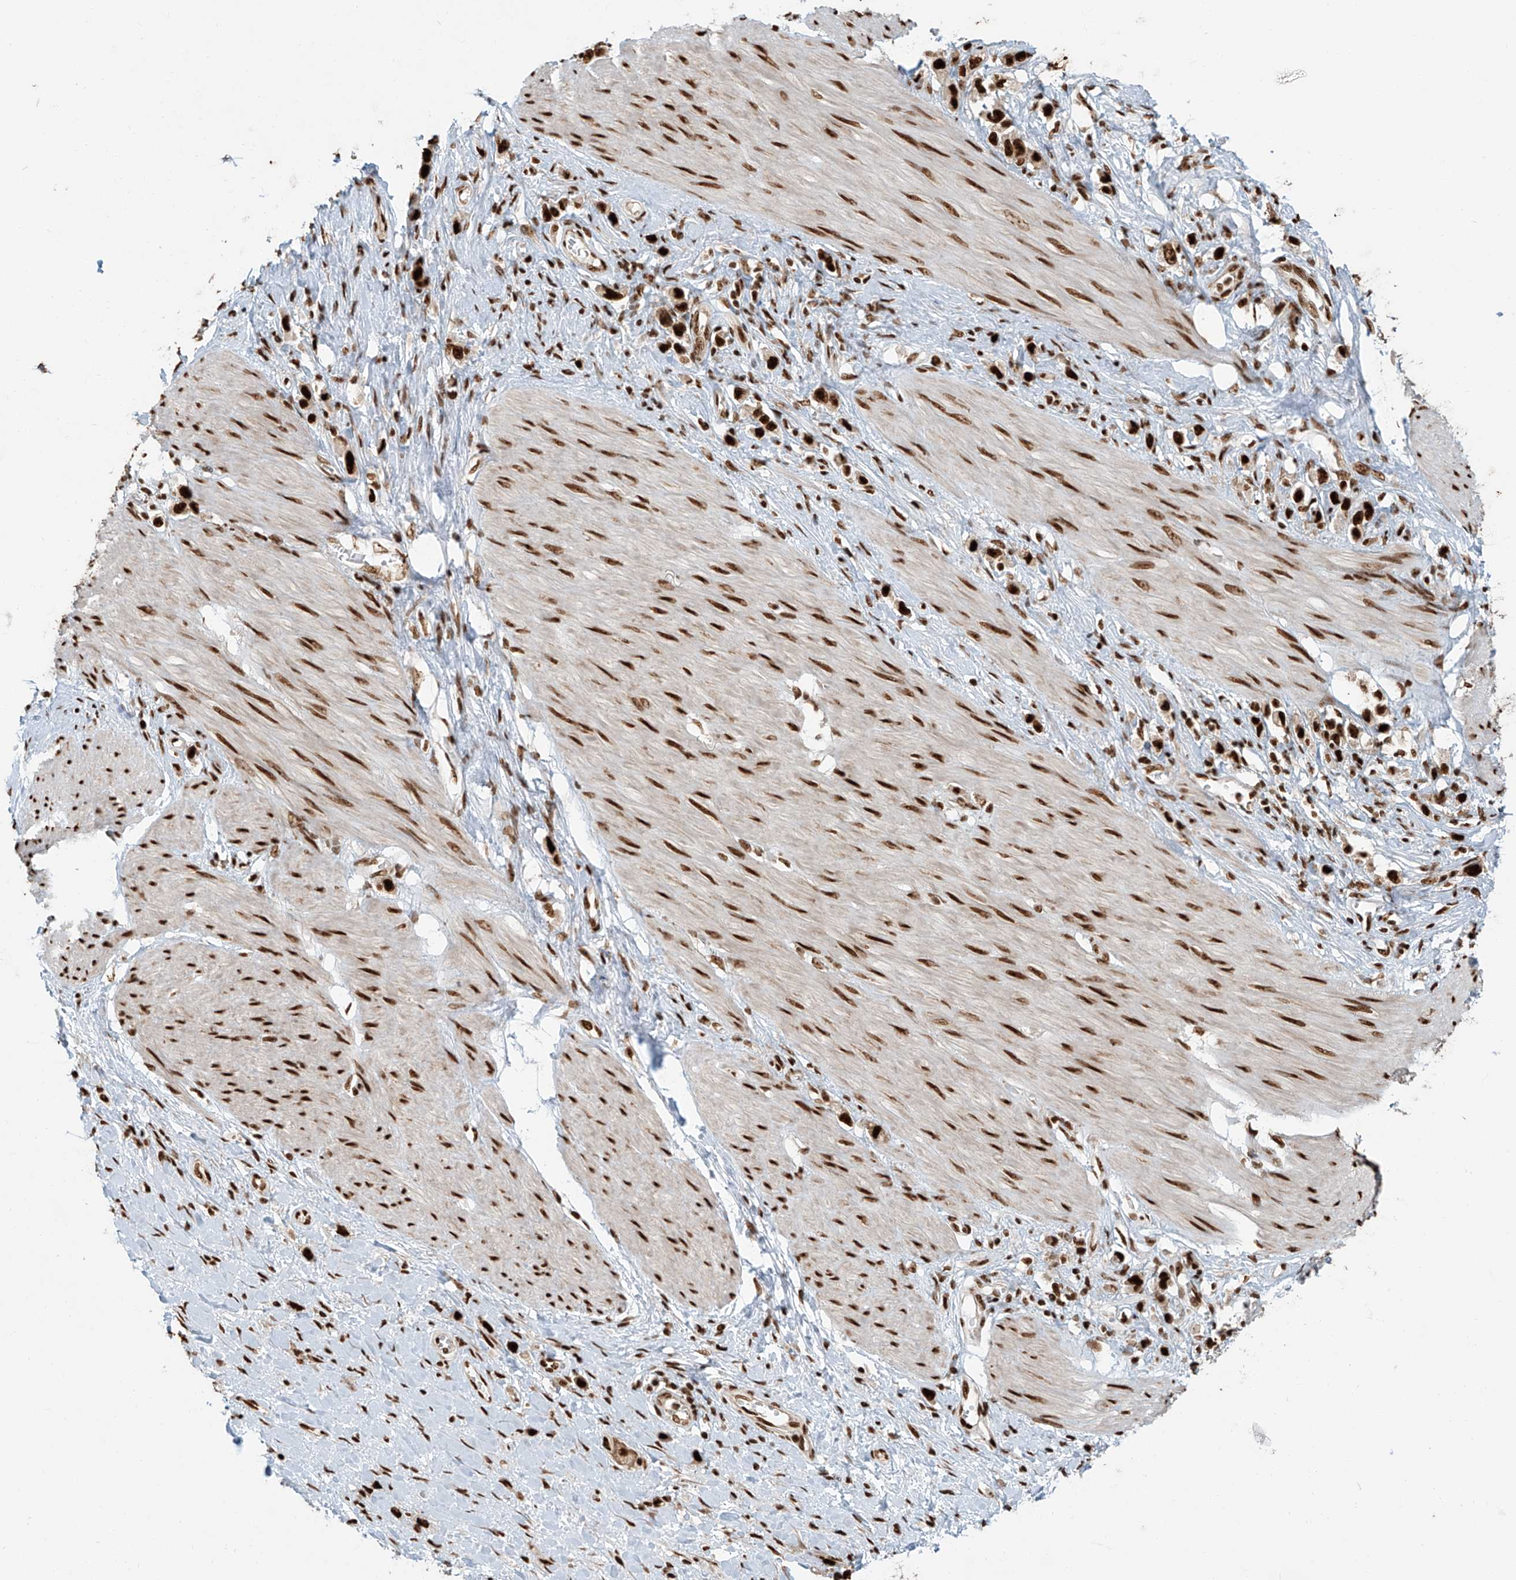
{"staining": {"intensity": "strong", "quantity": ">75%", "location": "nuclear"}, "tissue": "stomach cancer", "cell_type": "Tumor cells", "image_type": "cancer", "snomed": [{"axis": "morphology", "description": "Adenocarcinoma, NOS"}, {"axis": "topography", "description": "Stomach"}], "caption": "Human stomach cancer stained for a protein (brown) exhibits strong nuclear positive staining in about >75% of tumor cells.", "gene": "FAM193B", "patient": {"sex": "female", "age": 65}}